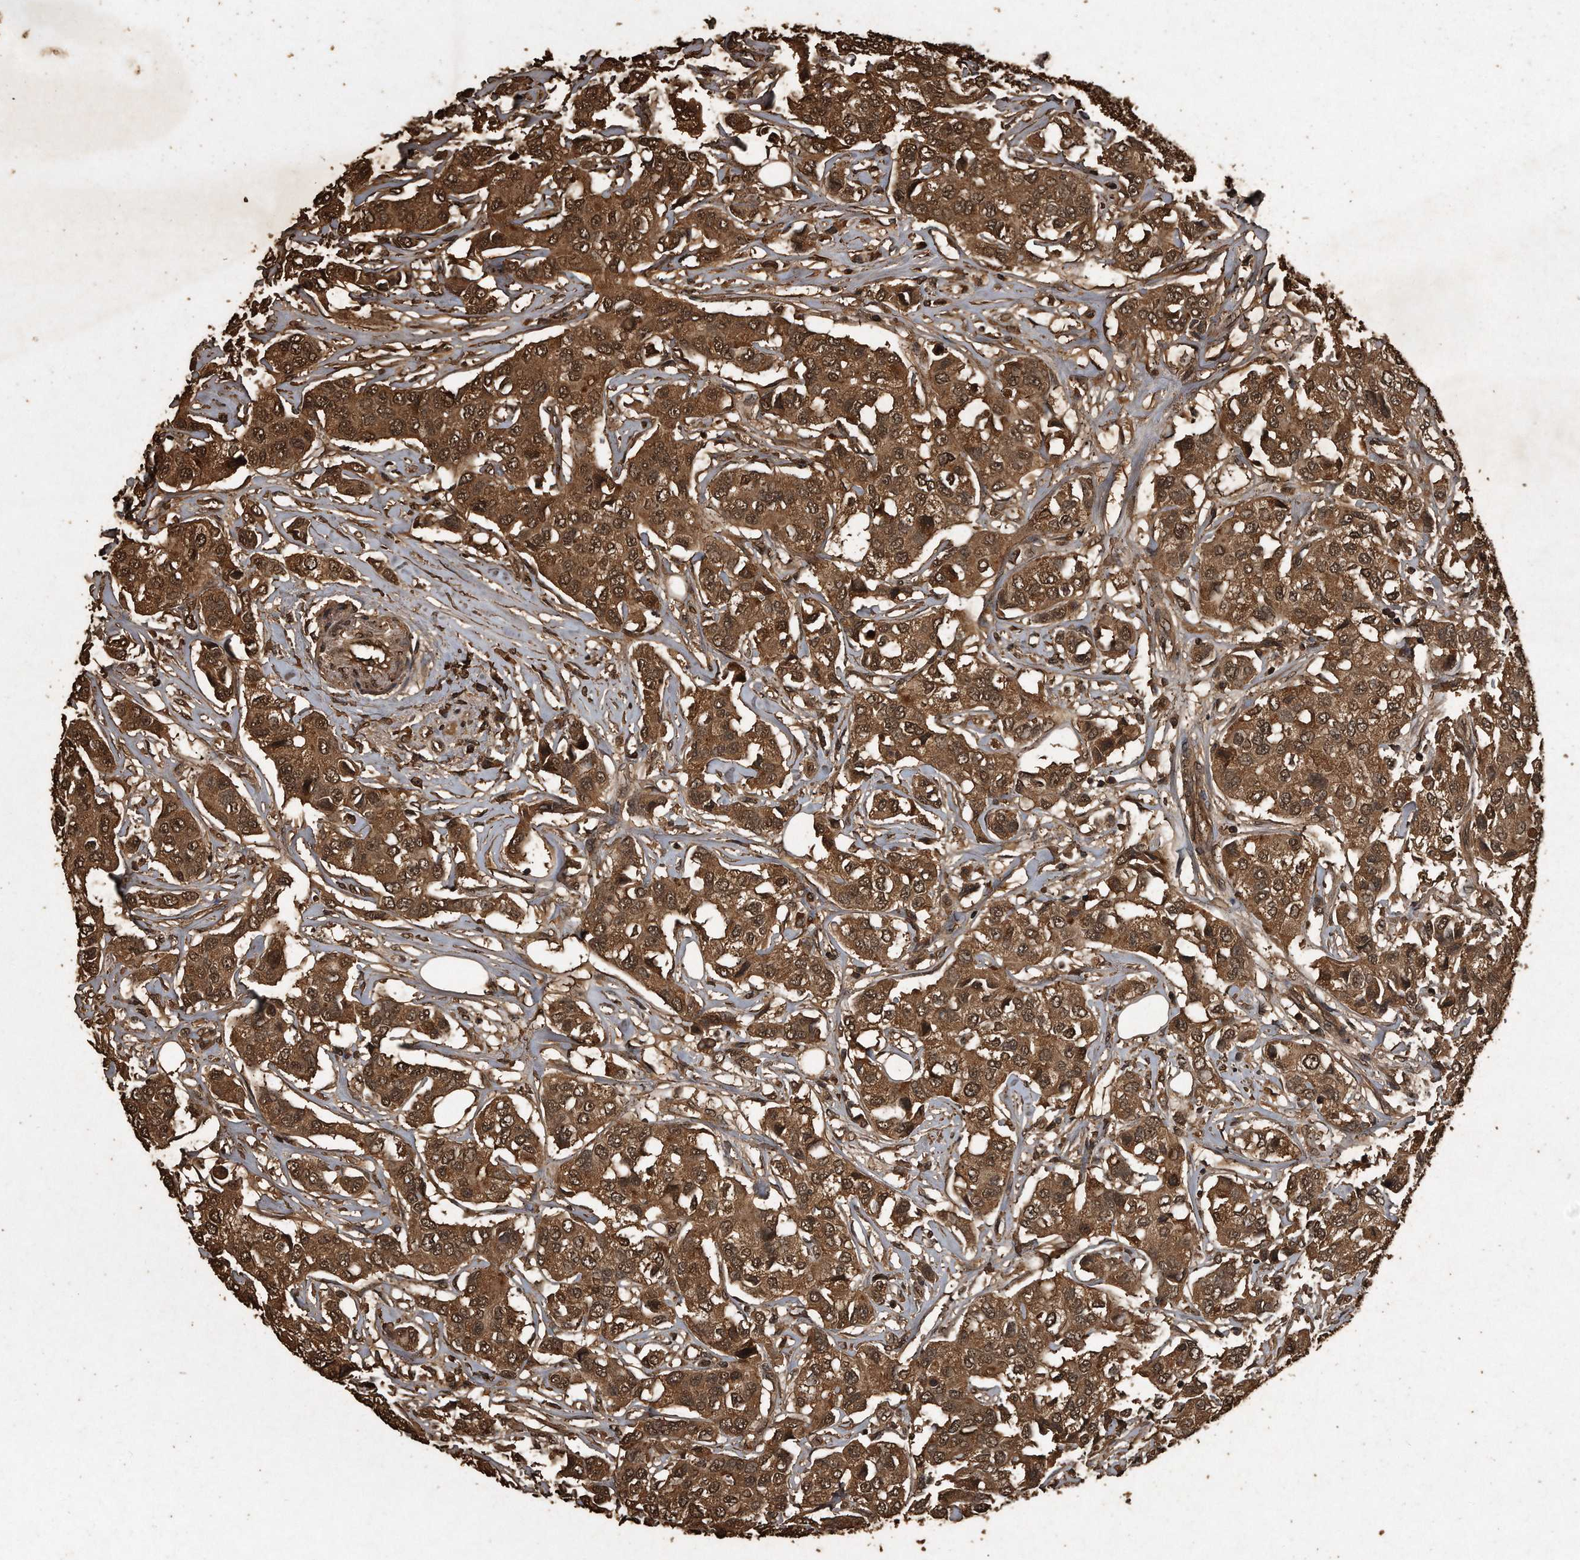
{"staining": {"intensity": "strong", "quantity": ">75%", "location": "cytoplasmic/membranous,nuclear"}, "tissue": "breast cancer", "cell_type": "Tumor cells", "image_type": "cancer", "snomed": [{"axis": "morphology", "description": "Duct carcinoma"}, {"axis": "topography", "description": "Breast"}], "caption": "IHC photomicrograph of neoplastic tissue: human breast infiltrating ductal carcinoma stained using immunohistochemistry exhibits high levels of strong protein expression localized specifically in the cytoplasmic/membranous and nuclear of tumor cells, appearing as a cytoplasmic/membranous and nuclear brown color.", "gene": "CFLAR", "patient": {"sex": "female", "age": 80}}